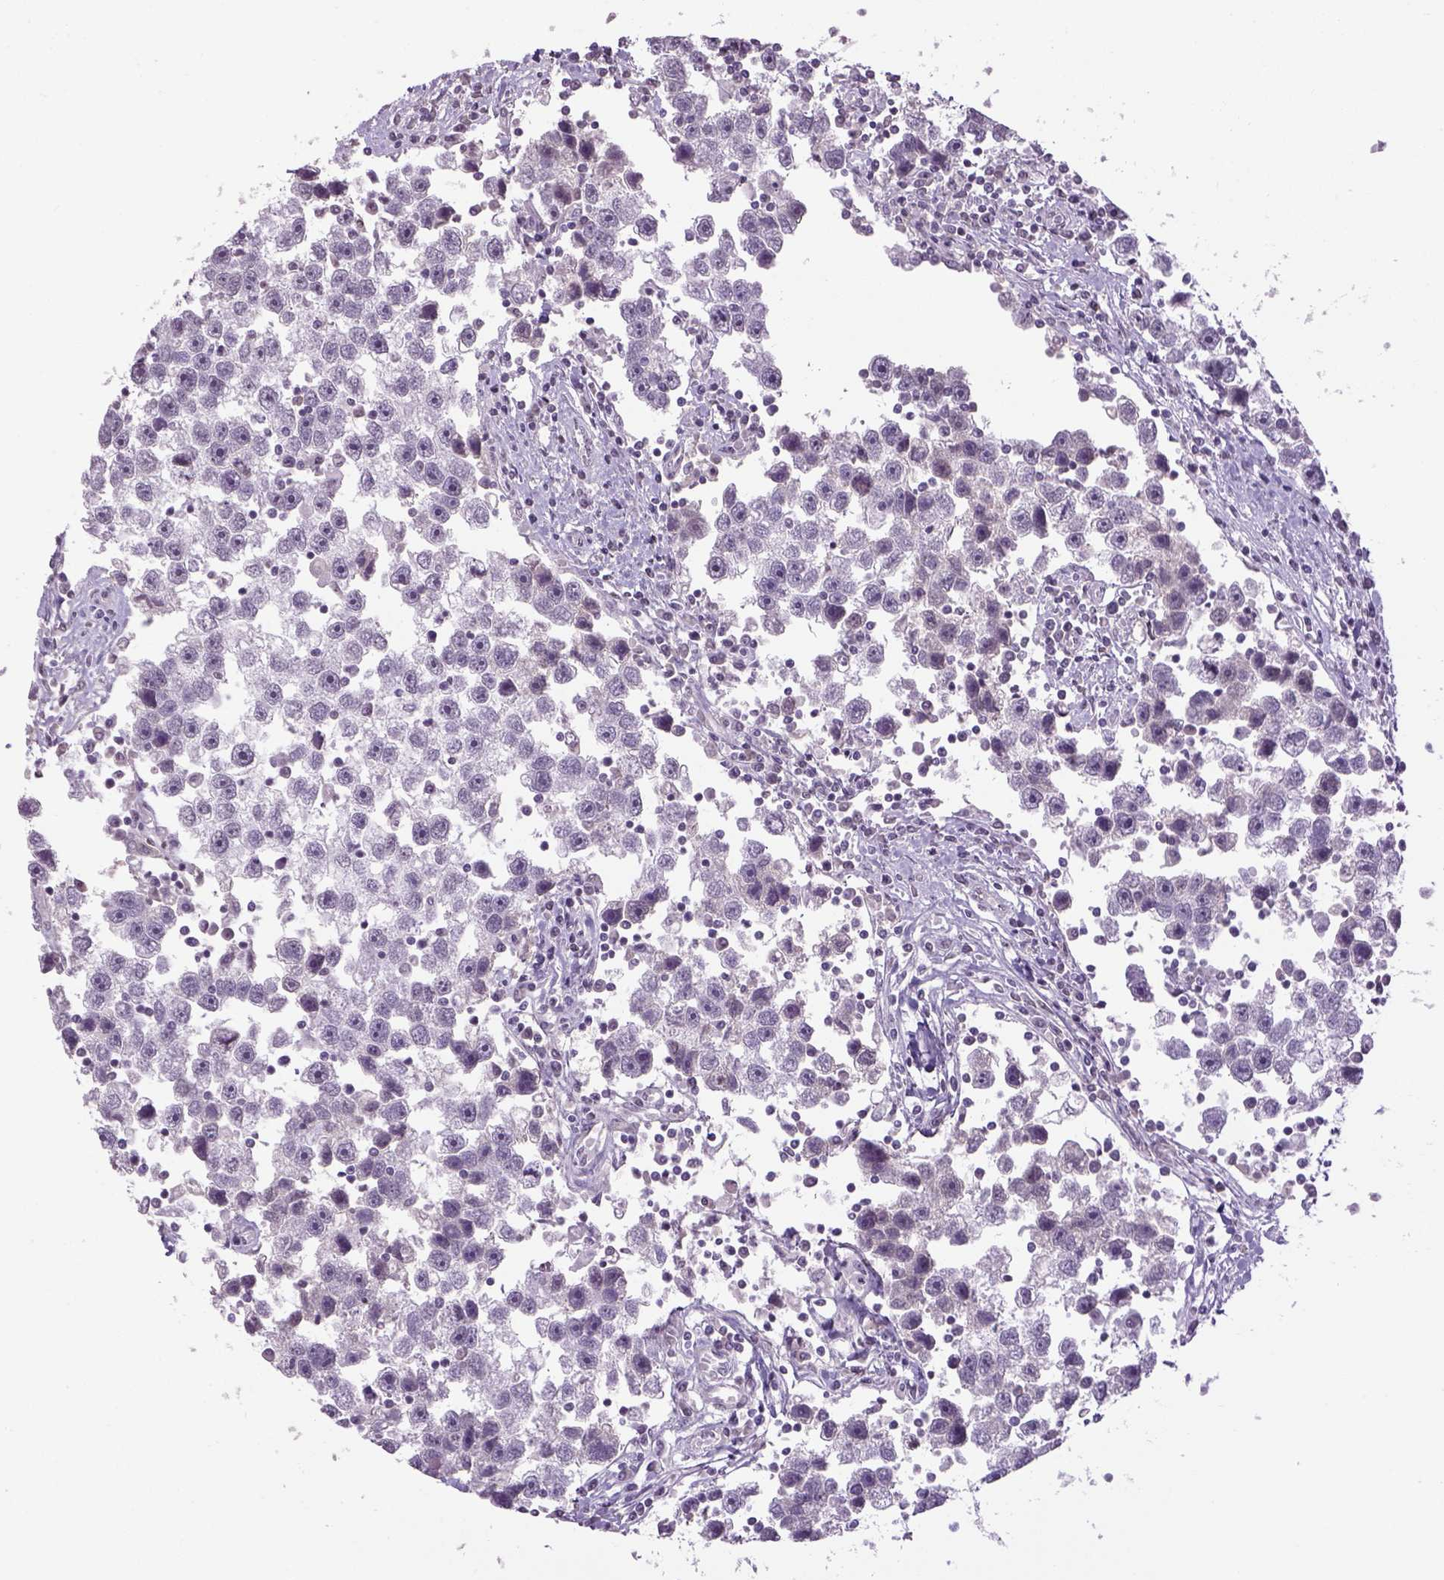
{"staining": {"intensity": "negative", "quantity": "none", "location": "none"}, "tissue": "testis cancer", "cell_type": "Tumor cells", "image_type": "cancer", "snomed": [{"axis": "morphology", "description": "Seminoma, NOS"}, {"axis": "topography", "description": "Testis"}], "caption": "High power microscopy histopathology image of an immunohistochemistry (IHC) photomicrograph of testis seminoma, revealing no significant expression in tumor cells.", "gene": "PRRT1", "patient": {"sex": "male", "age": 30}}